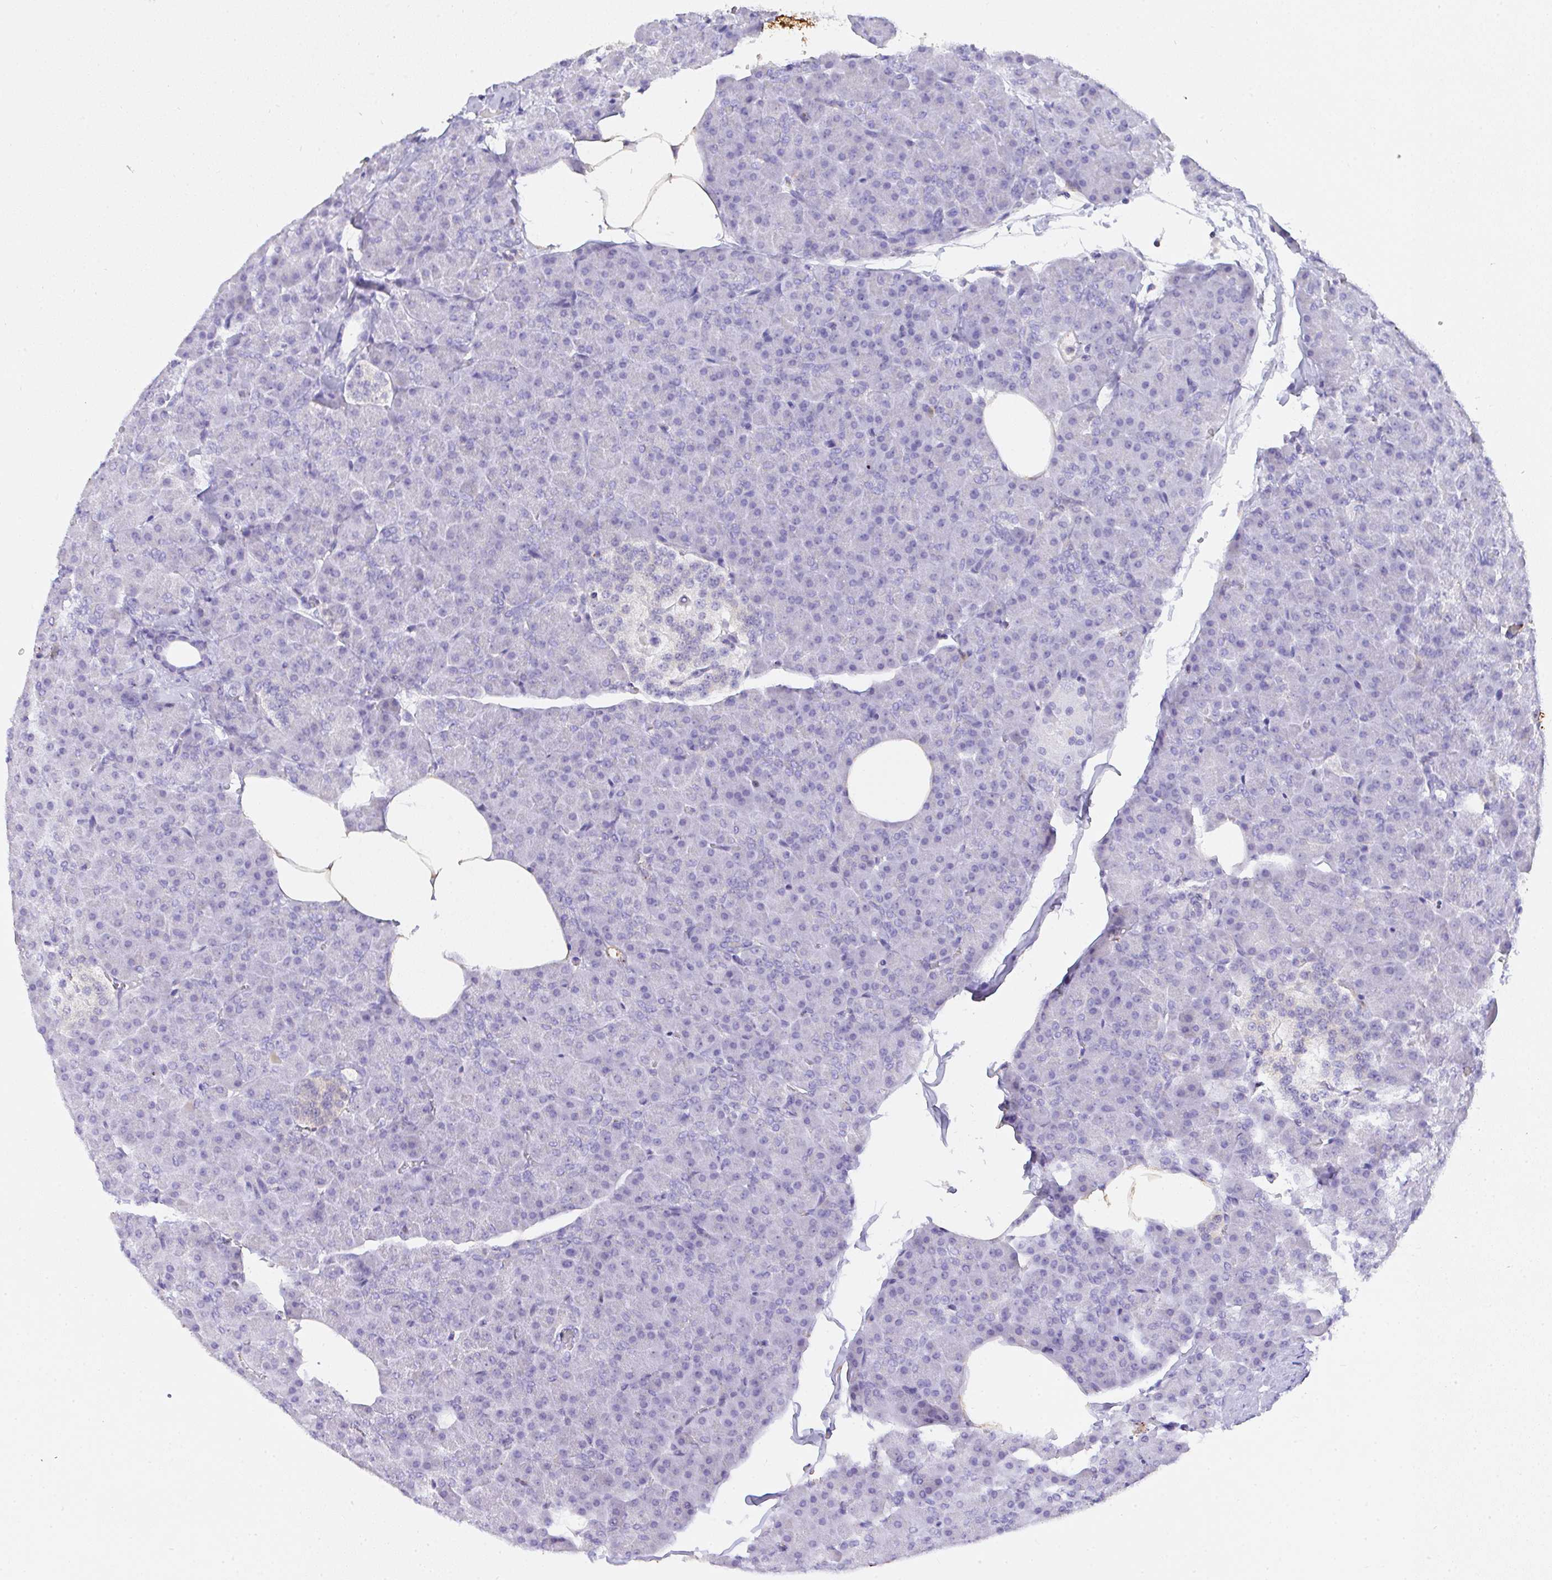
{"staining": {"intensity": "negative", "quantity": "none", "location": "none"}, "tissue": "pancreas", "cell_type": "Exocrine glandular cells", "image_type": "normal", "snomed": [{"axis": "morphology", "description": "Normal tissue, NOS"}, {"axis": "topography", "description": "Pancreas"}], "caption": "DAB (3,3'-diaminobenzidine) immunohistochemical staining of benign pancreas demonstrates no significant positivity in exocrine glandular cells.", "gene": "TNFAIP8", "patient": {"sex": "male", "age": 35}}